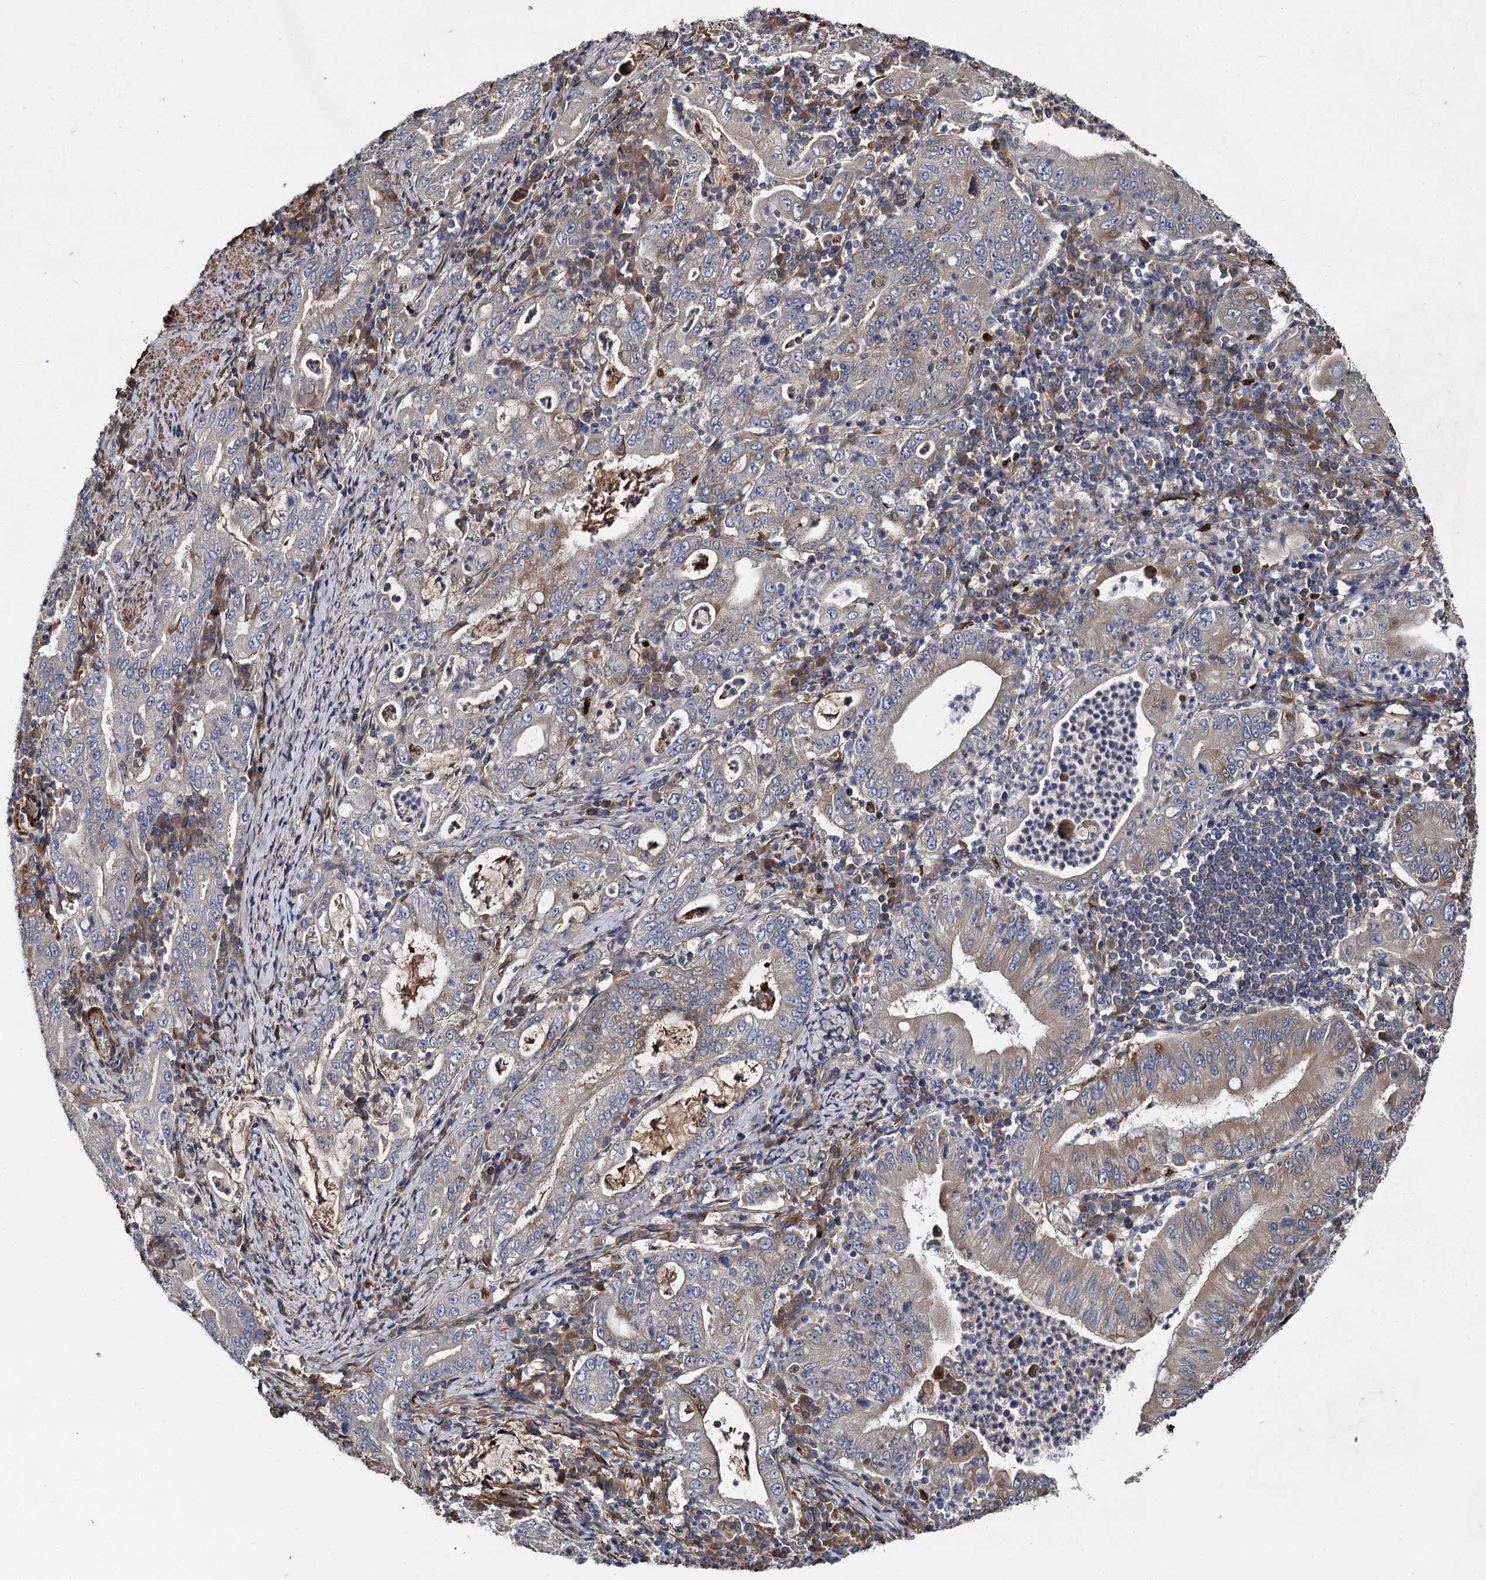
{"staining": {"intensity": "weak", "quantity": "<25%", "location": "cytoplasmic/membranous"}, "tissue": "stomach cancer", "cell_type": "Tumor cells", "image_type": "cancer", "snomed": [{"axis": "morphology", "description": "Normal tissue, NOS"}, {"axis": "morphology", "description": "Adenocarcinoma, NOS"}, {"axis": "topography", "description": "Esophagus"}, {"axis": "topography", "description": "Stomach, upper"}, {"axis": "topography", "description": "Peripheral nerve tissue"}], "caption": "Protein analysis of stomach adenocarcinoma demonstrates no significant expression in tumor cells.", "gene": "ISM2", "patient": {"sex": "male", "age": 62}}